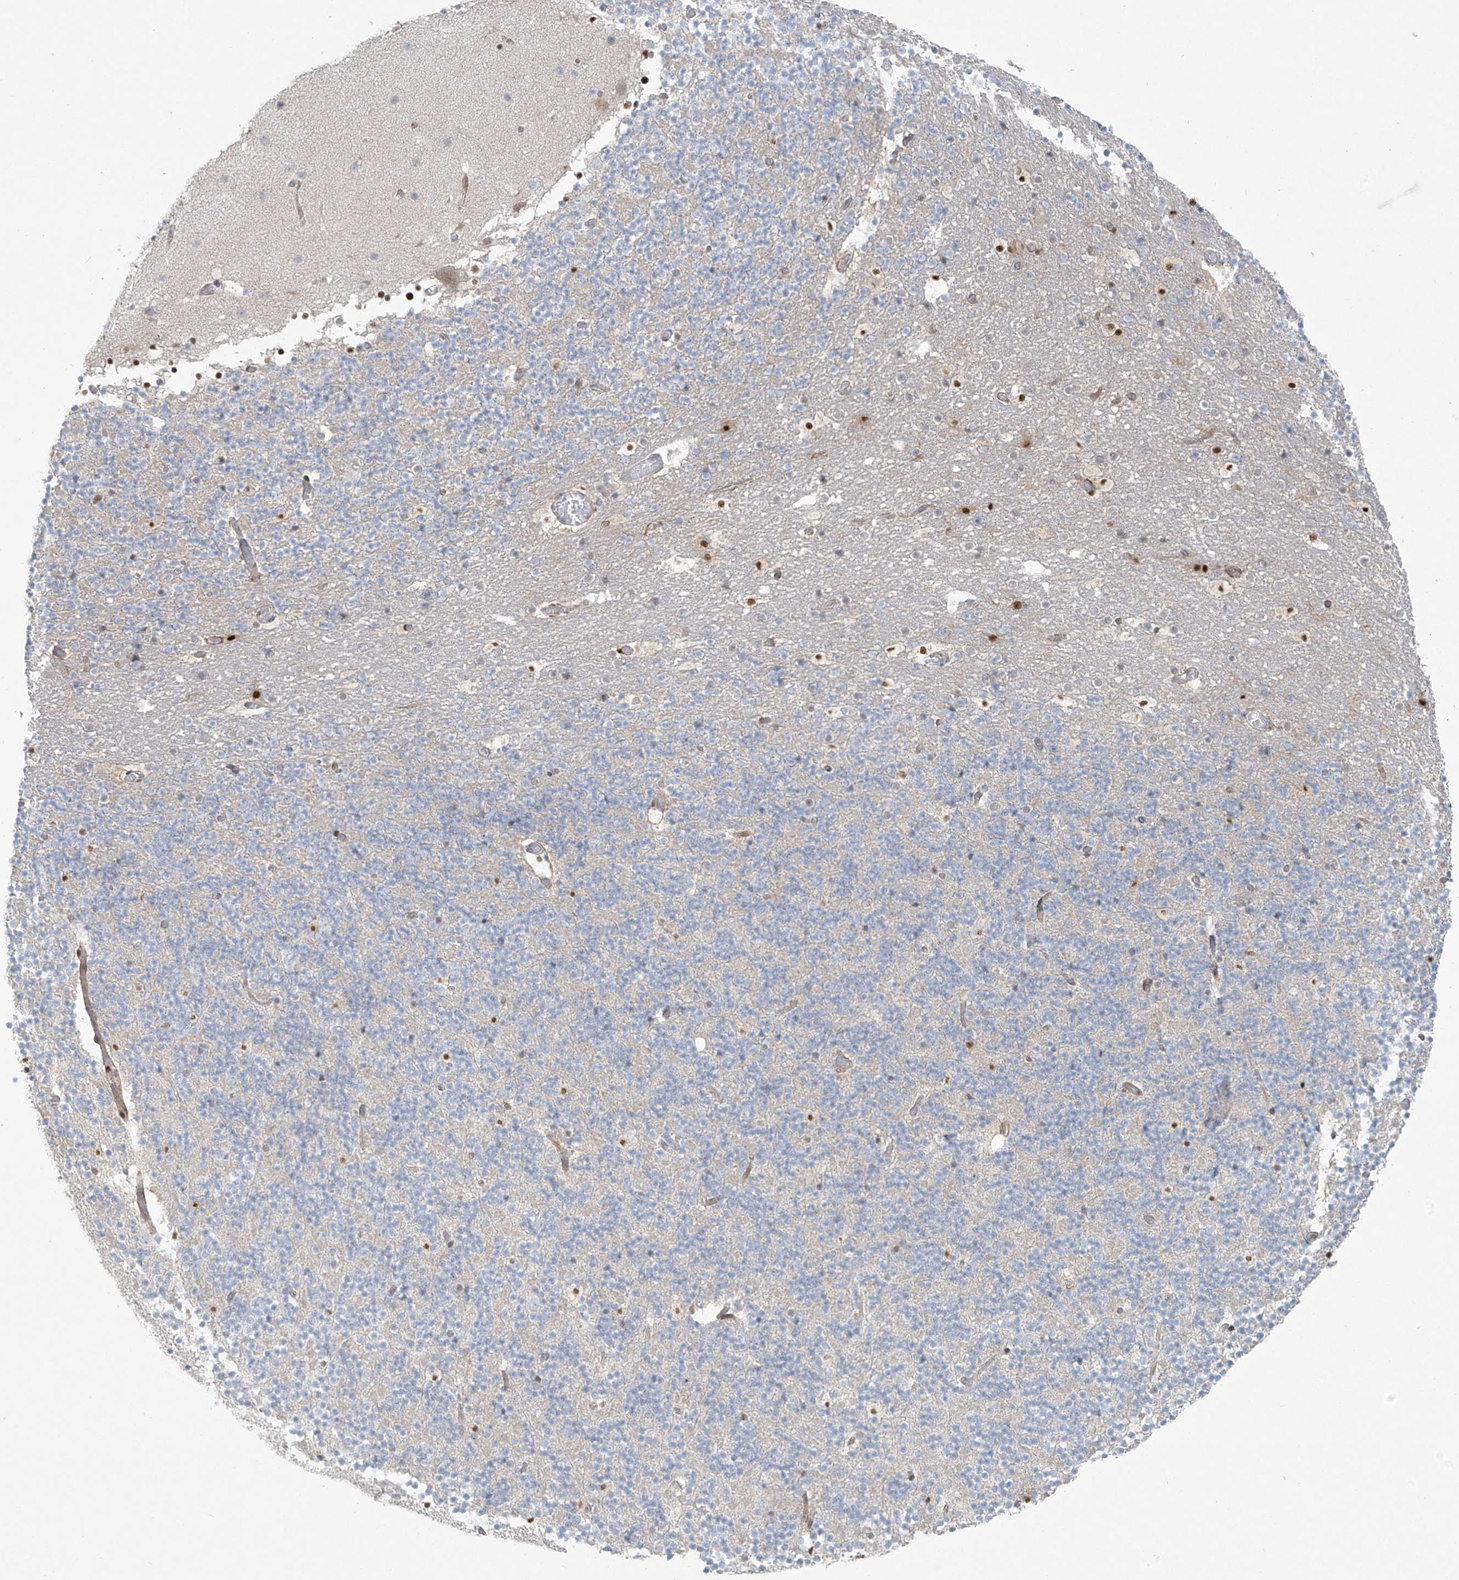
{"staining": {"intensity": "negative", "quantity": "none", "location": "none"}, "tissue": "cerebellum", "cell_type": "Cells in granular layer", "image_type": "normal", "snomed": [{"axis": "morphology", "description": "Normal tissue, NOS"}, {"axis": "topography", "description": "Cerebellum"}], "caption": "This is an immunohistochemistry (IHC) histopathology image of benign human cerebellum. There is no staining in cells in granular layer.", "gene": "PPAT", "patient": {"sex": "male", "age": 57}}